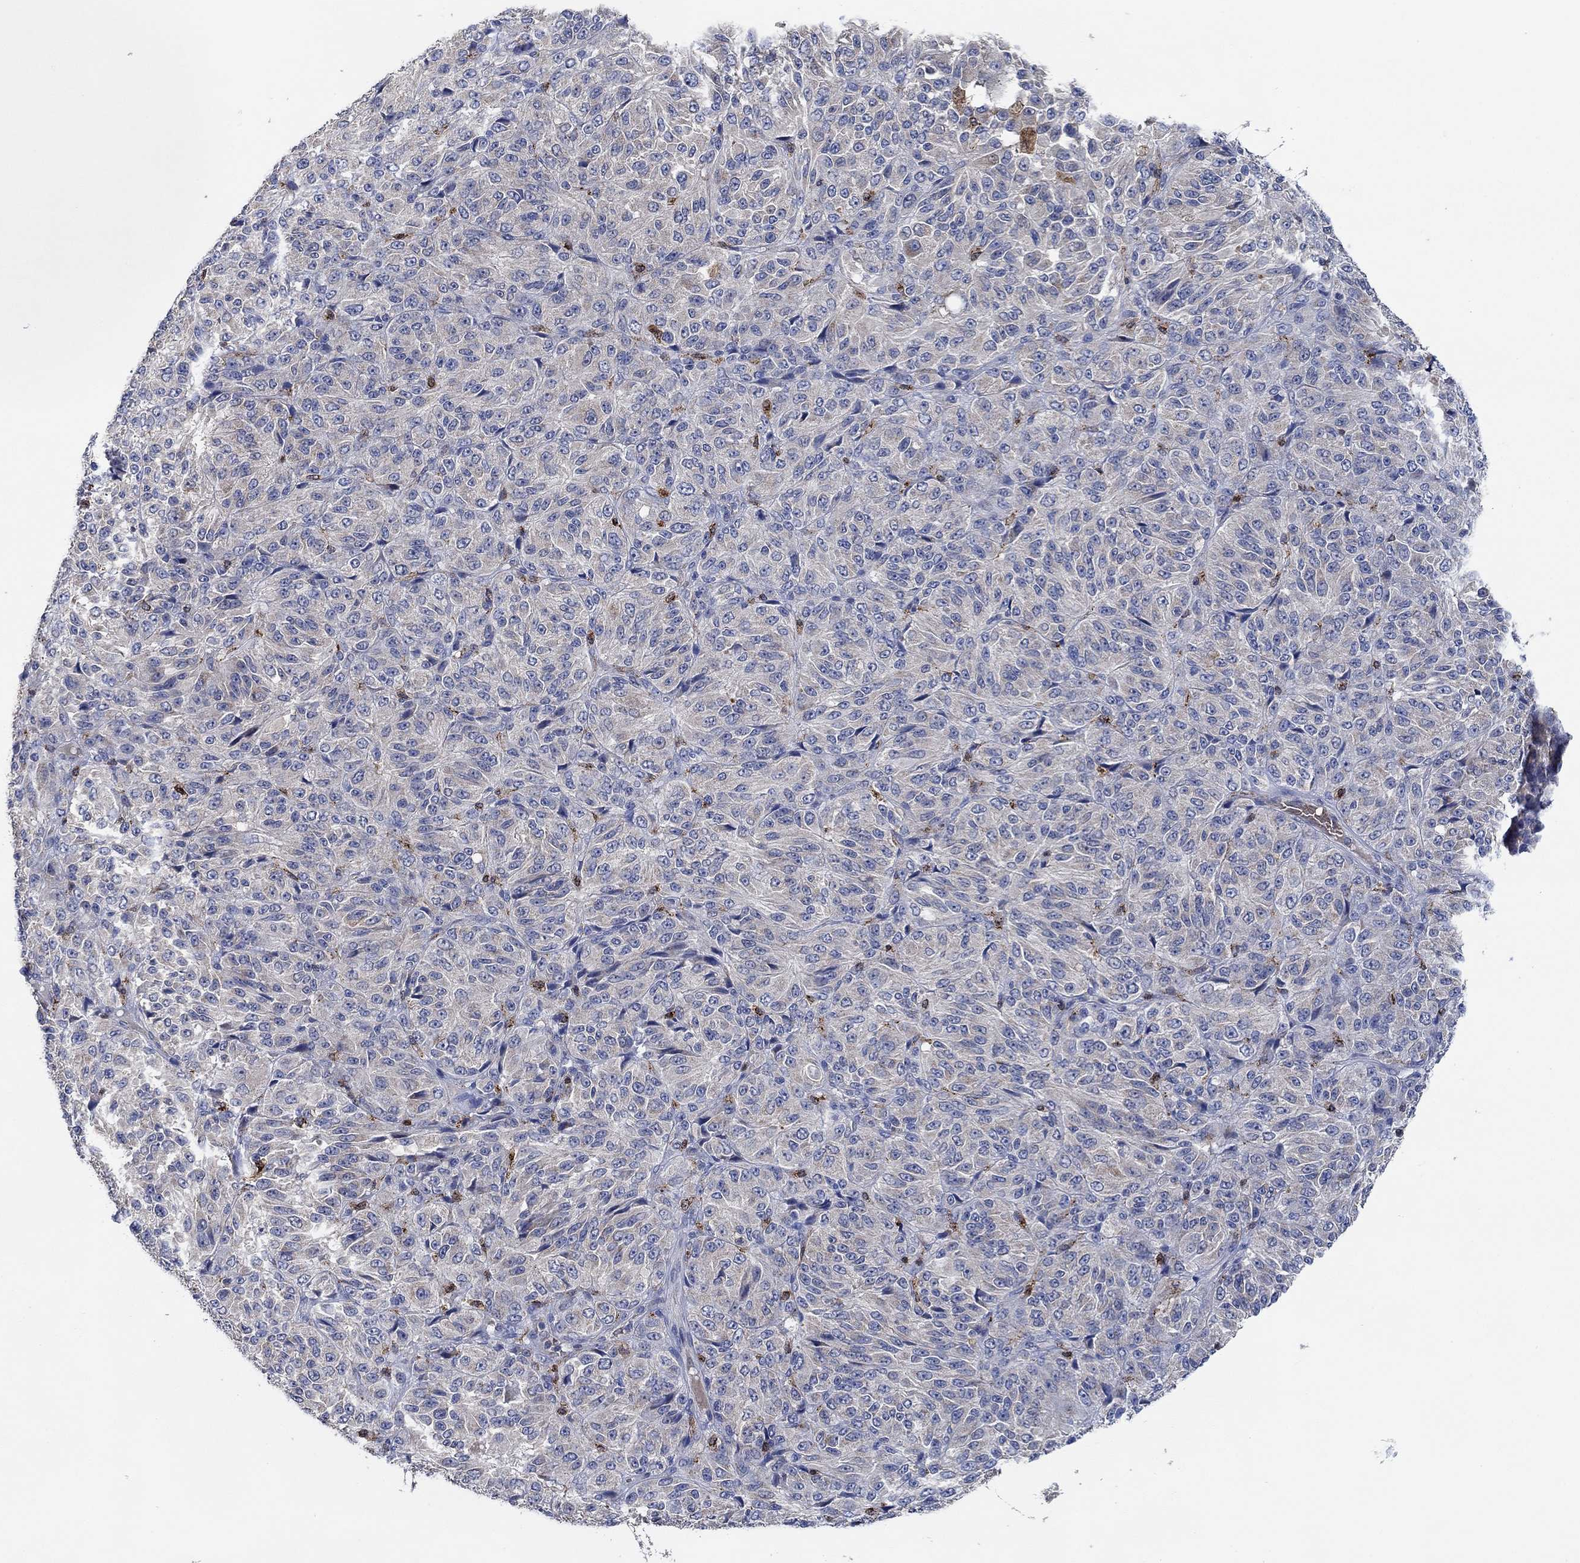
{"staining": {"intensity": "negative", "quantity": "none", "location": "none"}, "tissue": "melanoma", "cell_type": "Tumor cells", "image_type": "cancer", "snomed": [{"axis": "morphology", "description": "Malignant melanoma, Metastatic site"}, {"axis": "topography", "description": "Brain"}], "caption": "Tumor cells show no significant staining in malignant melanoma (metastatic site).", "gene": "MPP1", "patient": {"sex": "female", "age": 56}}